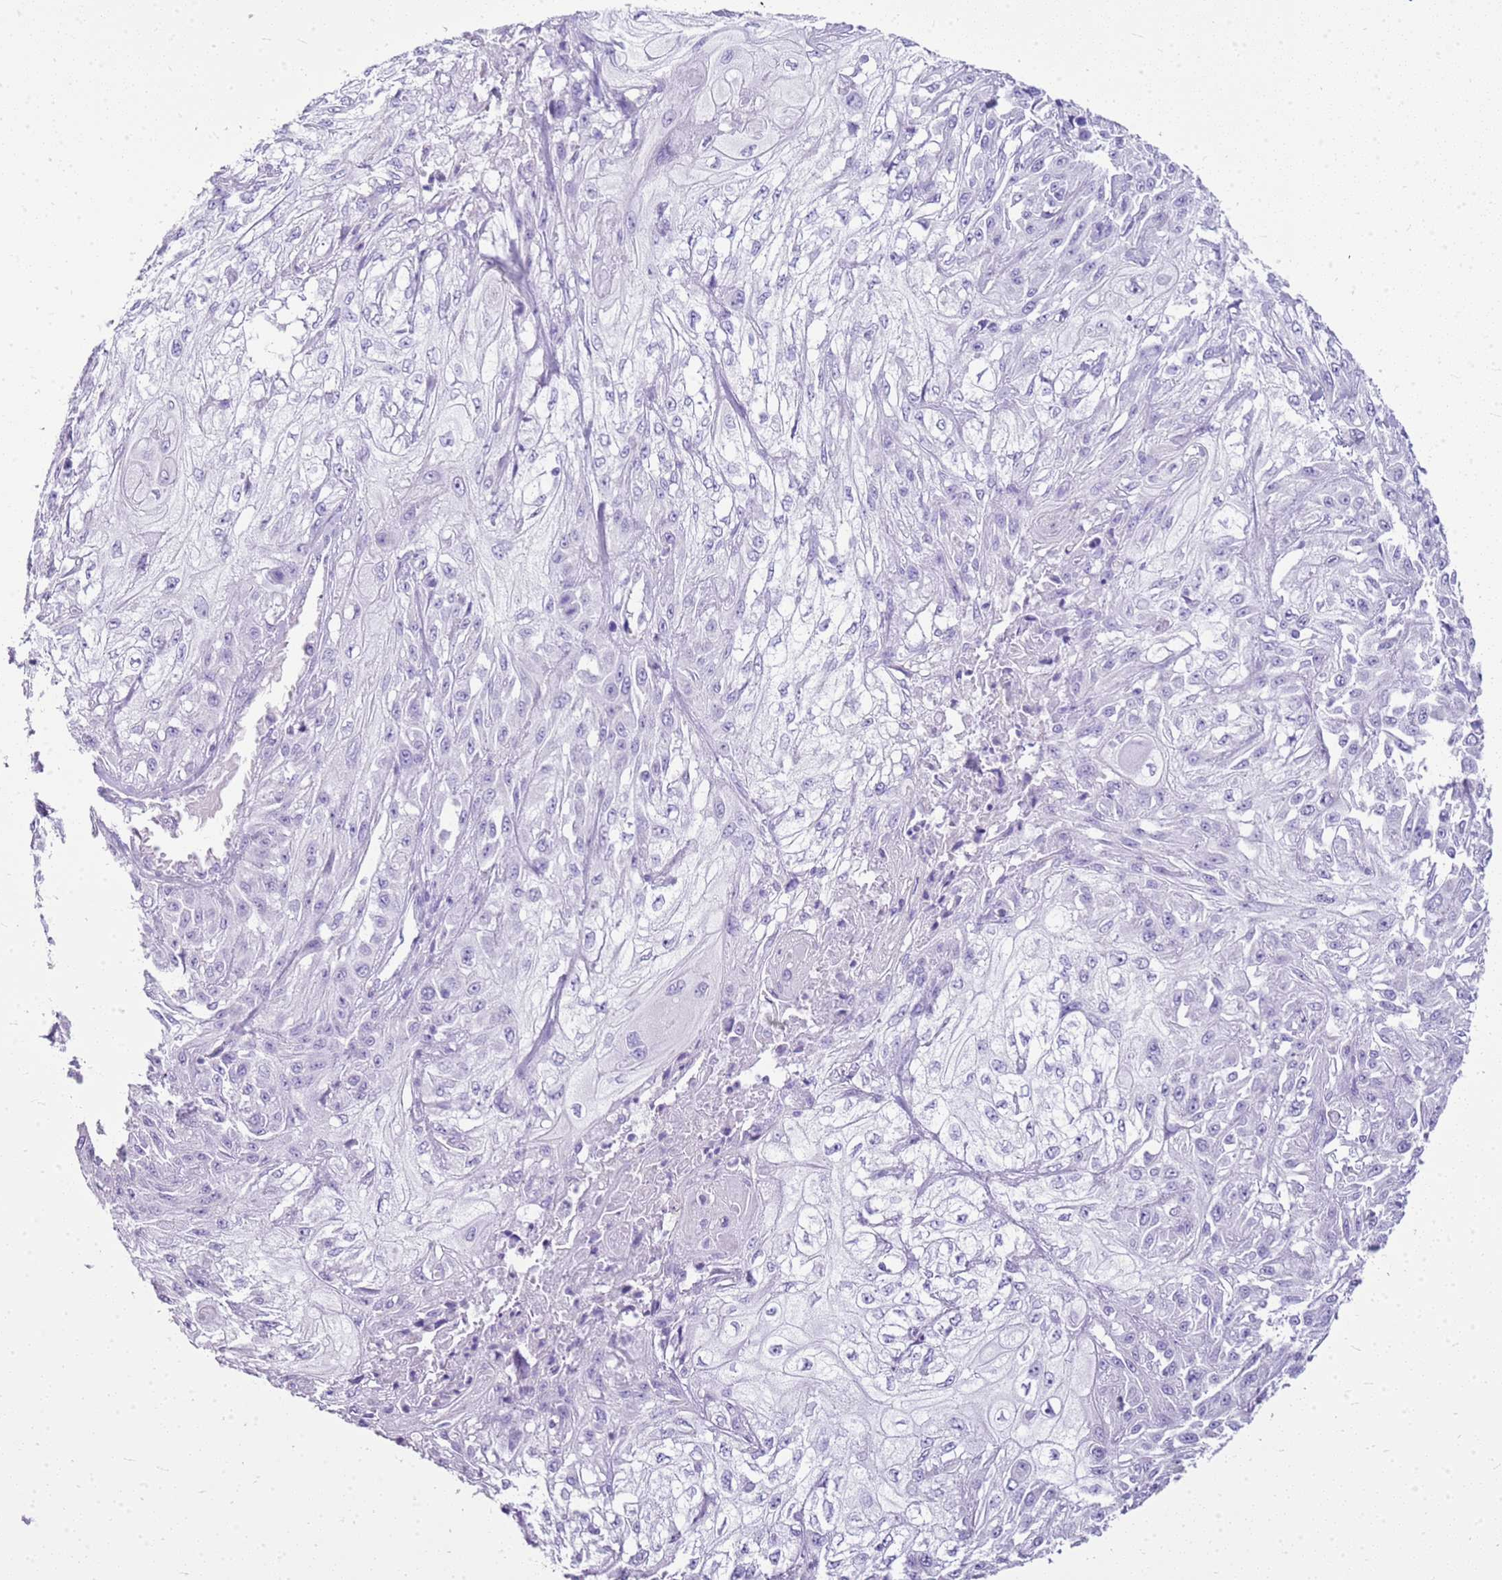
{"staining": {"intensity": "negative", "quantity": "none", "location": "none"}, "tissue": "skin cancer", "cell_type": "Tumor cells", "image_type": "cancer", "snomed": [{"axis": "morphology", "description": "Squamous cell carcinoma, NOS"}, {"axis": "morphology", "description": "Squamous cell carcinoma, metastatic, NOS"}, {"axis": "topography", "description": "Skin"}, {"axis": "topography", "description": "Lymph node"}], "caption": "Immunohistochemistry (IHC) photomicrograph of skin metastatic squamous cell carcinoma stained for a protein (brown), which exhibits no expression in tumor cells. (Immunohistochemistry, brightfield microscopy, high magnification).", "gene": "SULT1E1", "patient": {"sex": "male", "age": 75}}